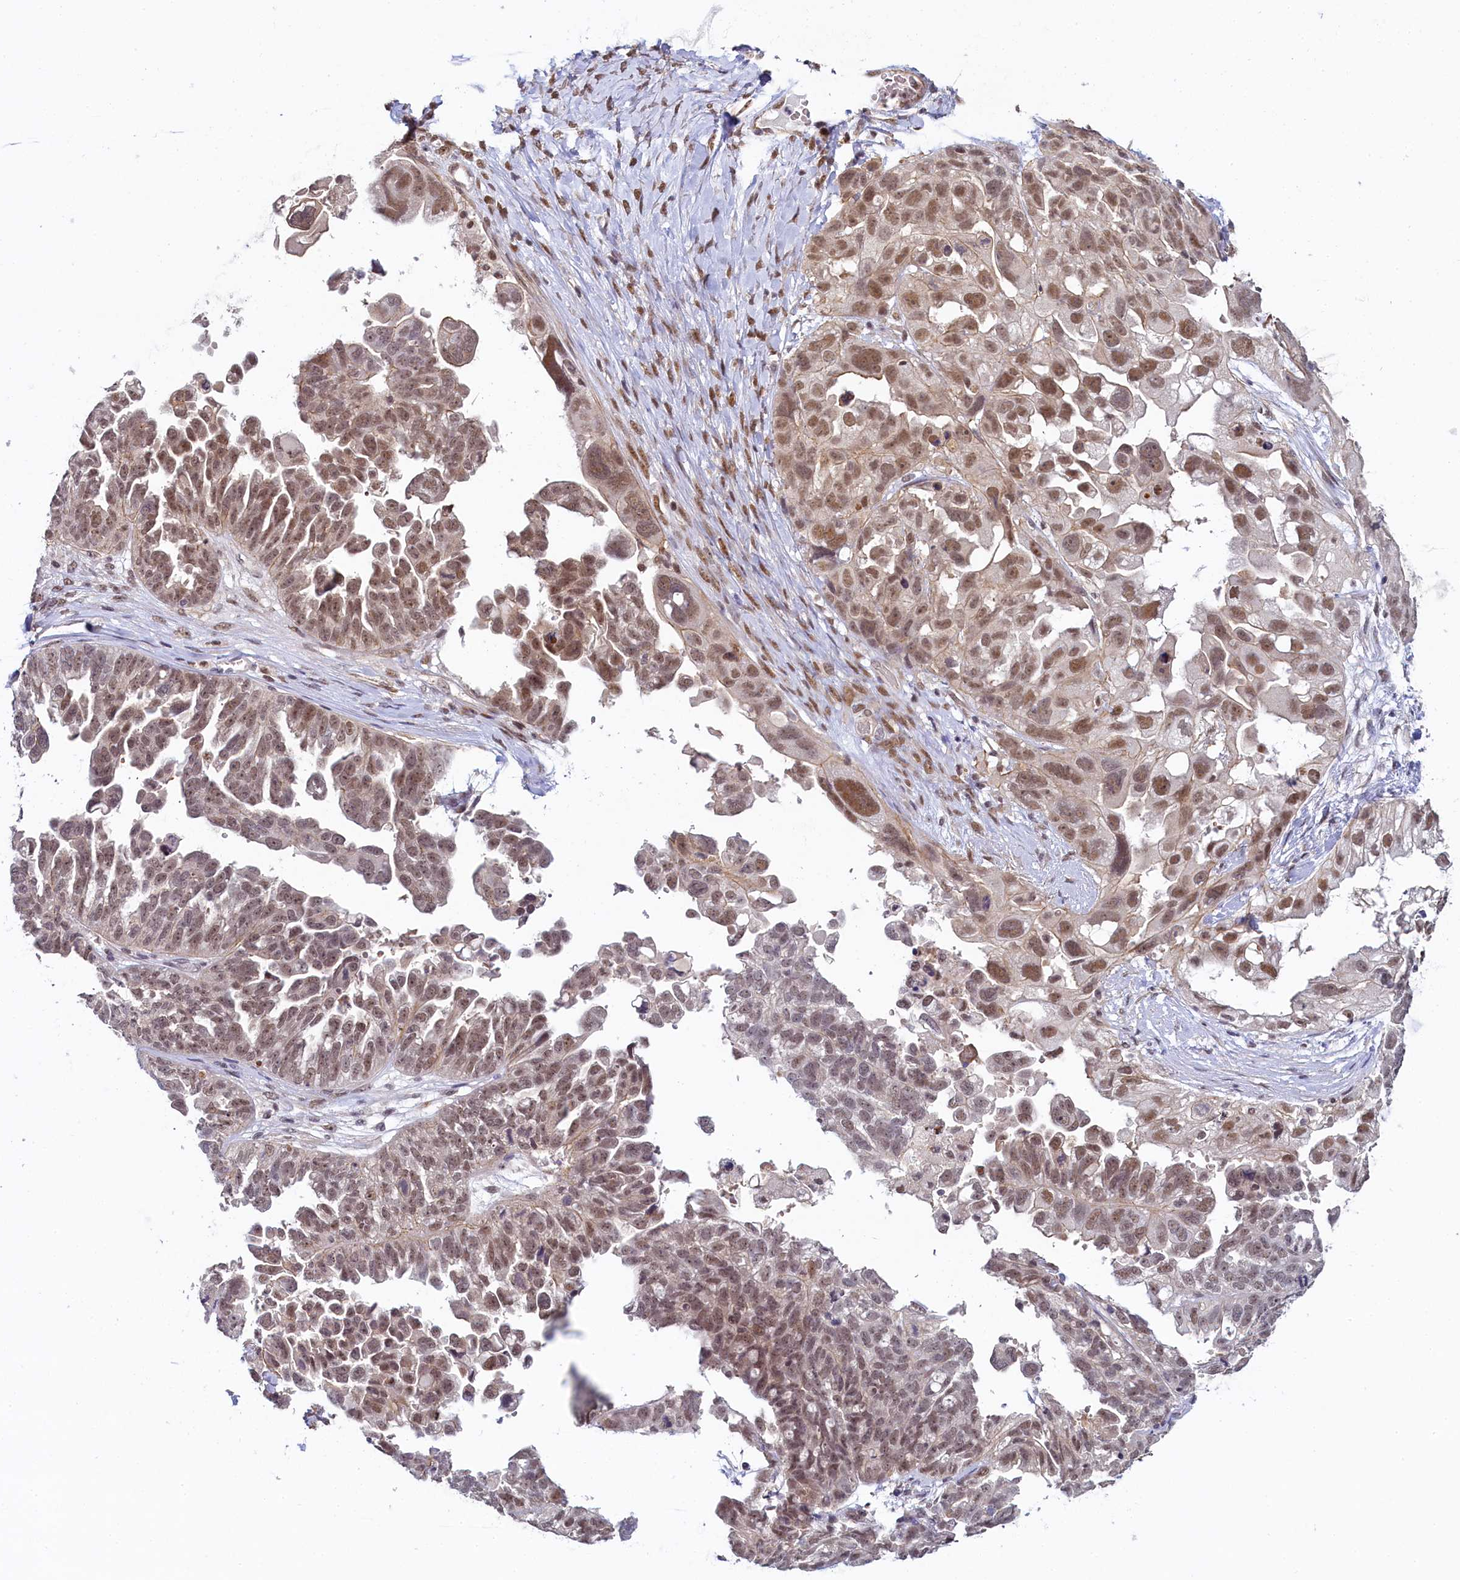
{"staining": {"intensity": "moderate", "quantity": ">75%", "location": "nuclear"}, "tissue": "ovarian cancer", "cell_type": "Tumor cells", "image_type": "cancer", "snomed": [{"axis": "morphology", "description": "Cystadenocarcinoma, serous, NOS"}, {"axis": "topography", "description": "Ovary"}], "caption": "Ovarian serous cystadenocarcinoma tissue demonstrates moderate nuclear expression in about >75% of tumor cells (DAB (3,3'-diaminobenzidine) IHC with brightfield microscopy, high magnification).", "gene": "INTS14", "patient": {"sex": "female", "age": 79}}